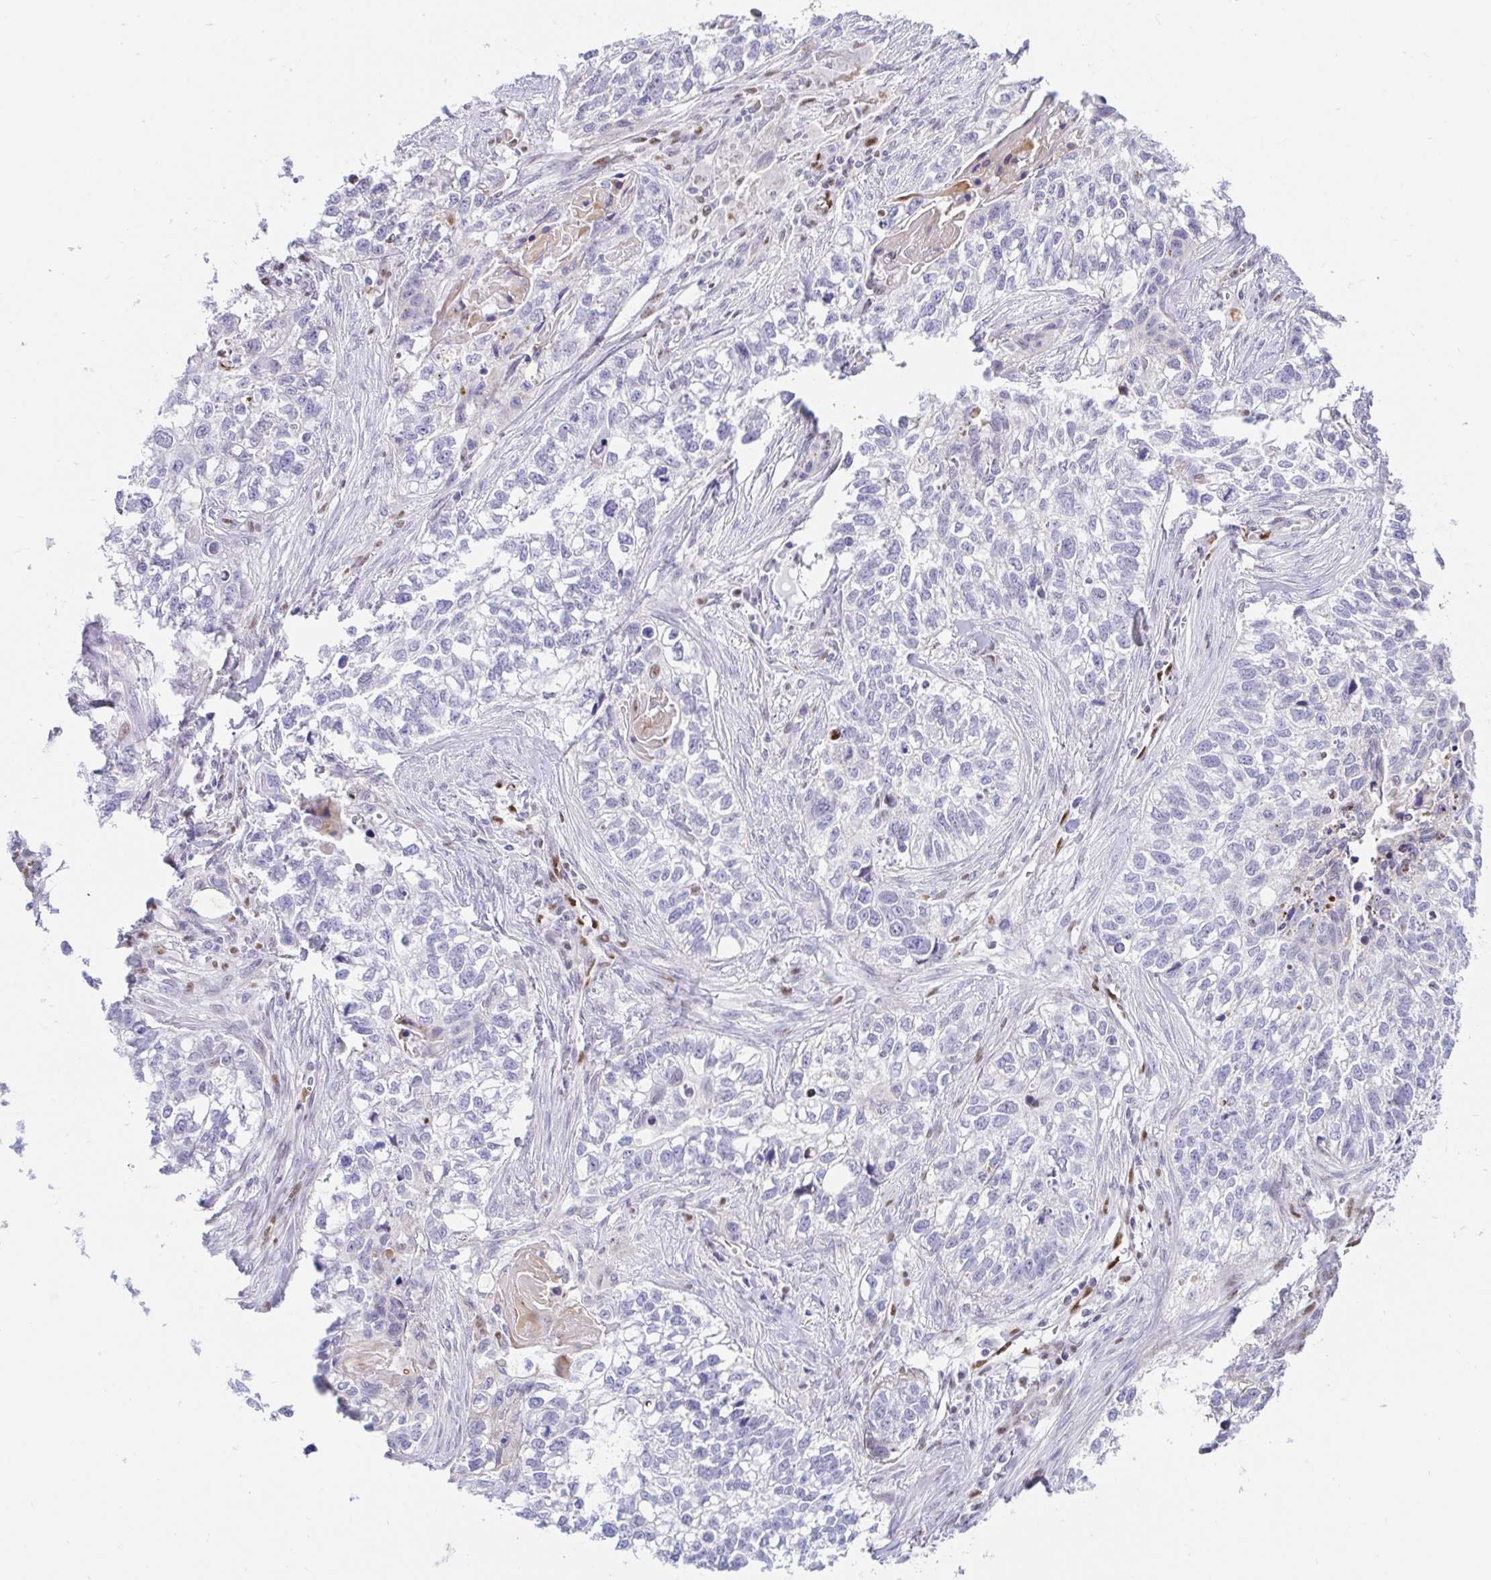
{"staining": {"intensity": "negative", "quantity": "none", "location": "none"}, "tissue": "lung cancer", "cell_type": "Tumor cells", "image_type": "cancer", "snomed": [{"axis": "morphology", "description": "Squamous cell carcinoma, NOS"}, {"axis": "topography", "description": "Lung"}], "caption": "The histopathology image displays no staining of tumor cells in lung cancer. (DAB (3,3'-diaminobenzidine) immunohistochemistry with hematoxylin counter stain).", "gene": "HINFP", "patient": {"sex": "male", "age": 74}}